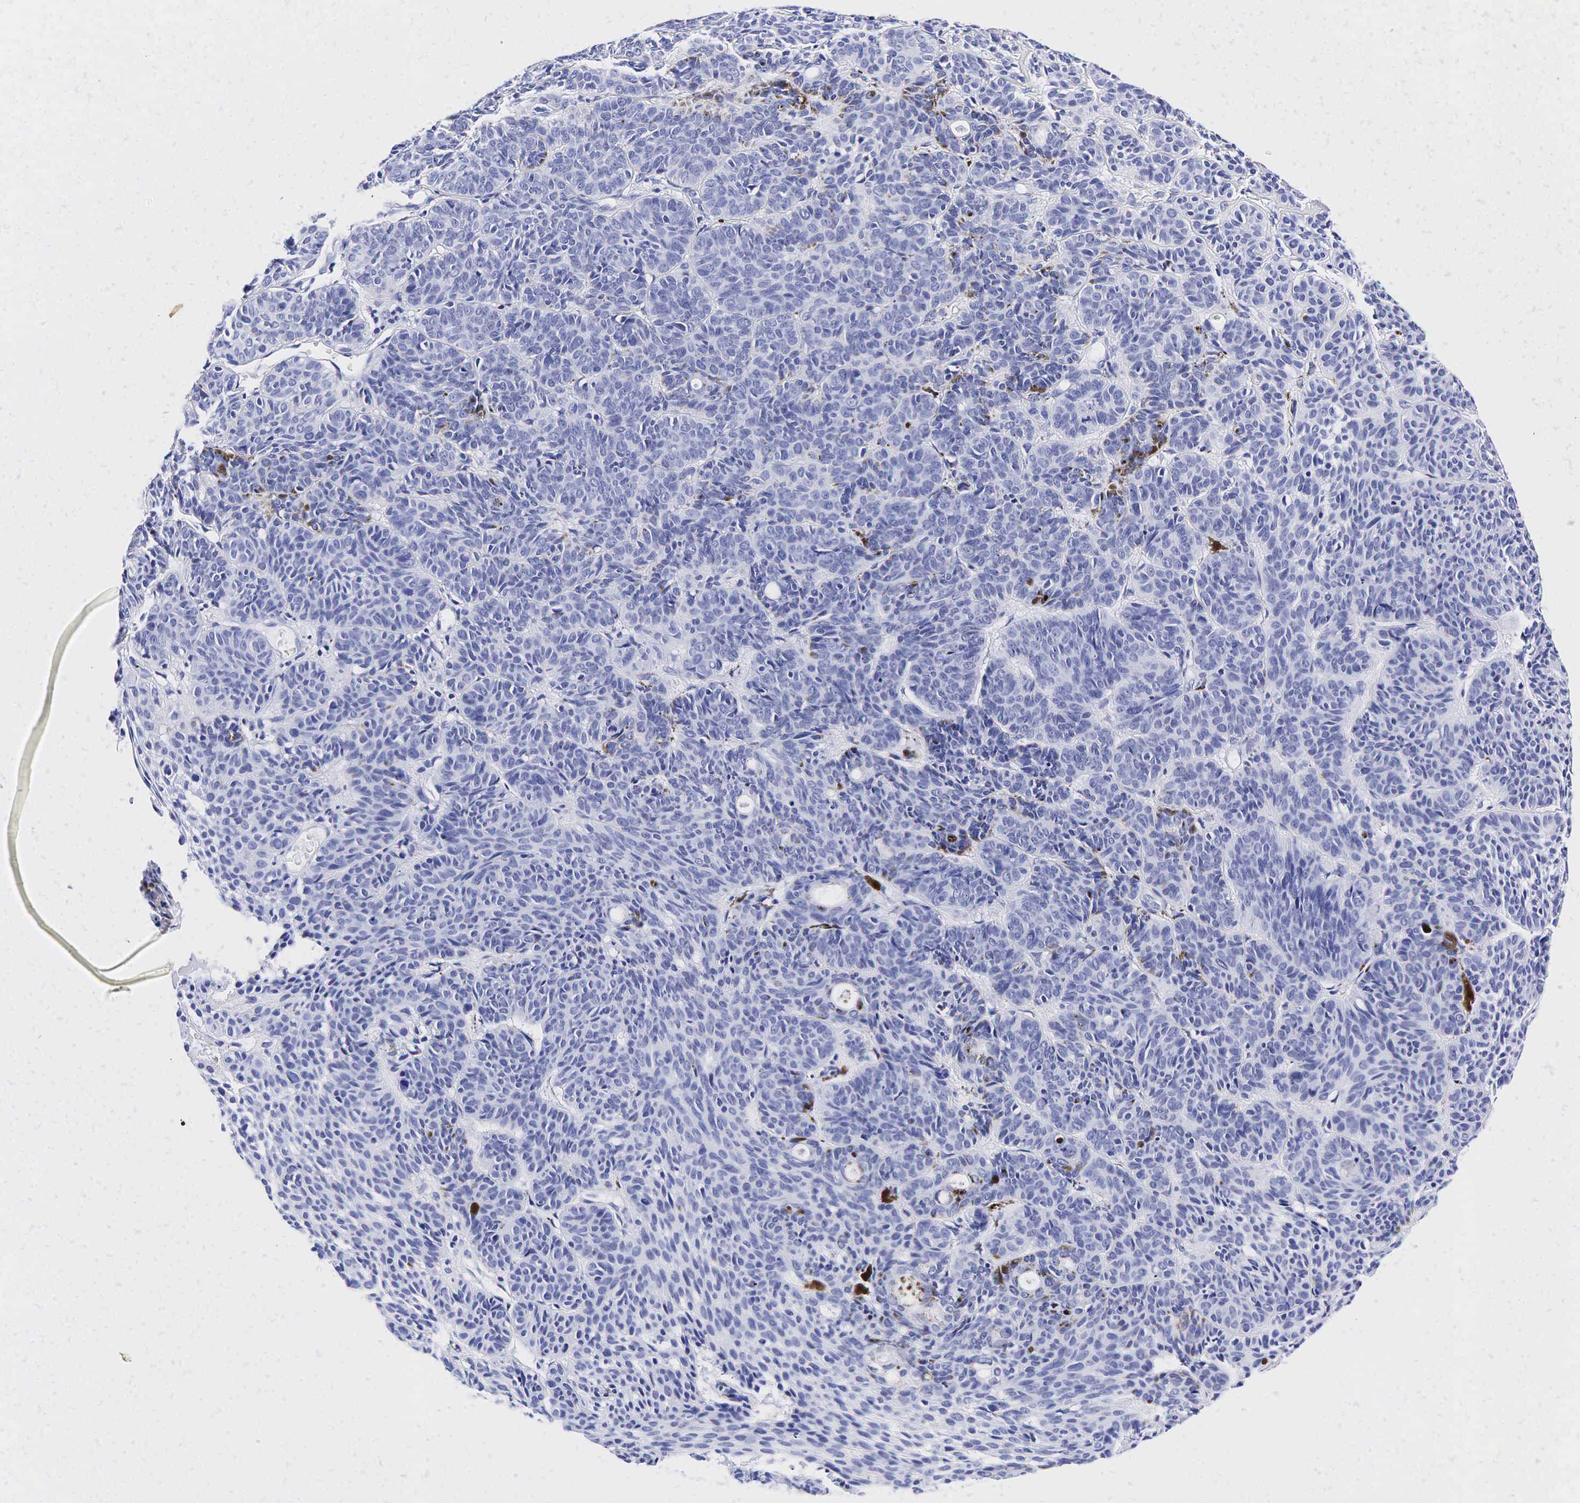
{"staining": {"intensity": "negative", "quantity": "none", "location": "none"}, "tissue": "skin cancer", "cell_type": "Tumor cells", "image_type": "cancer", "snomed": [{"axis": "morphology", "description": "Basal cell carcinoma"}, {"axis": "topography", "description": "Skin"}], "caption": "IHC histopathology image of skin cancer (basal cell carcinoma) stained for a protein (brown), which reveals no staining in tumor cells.", "gene": "TG", "patient": {"sex": "female", "age": 62}}